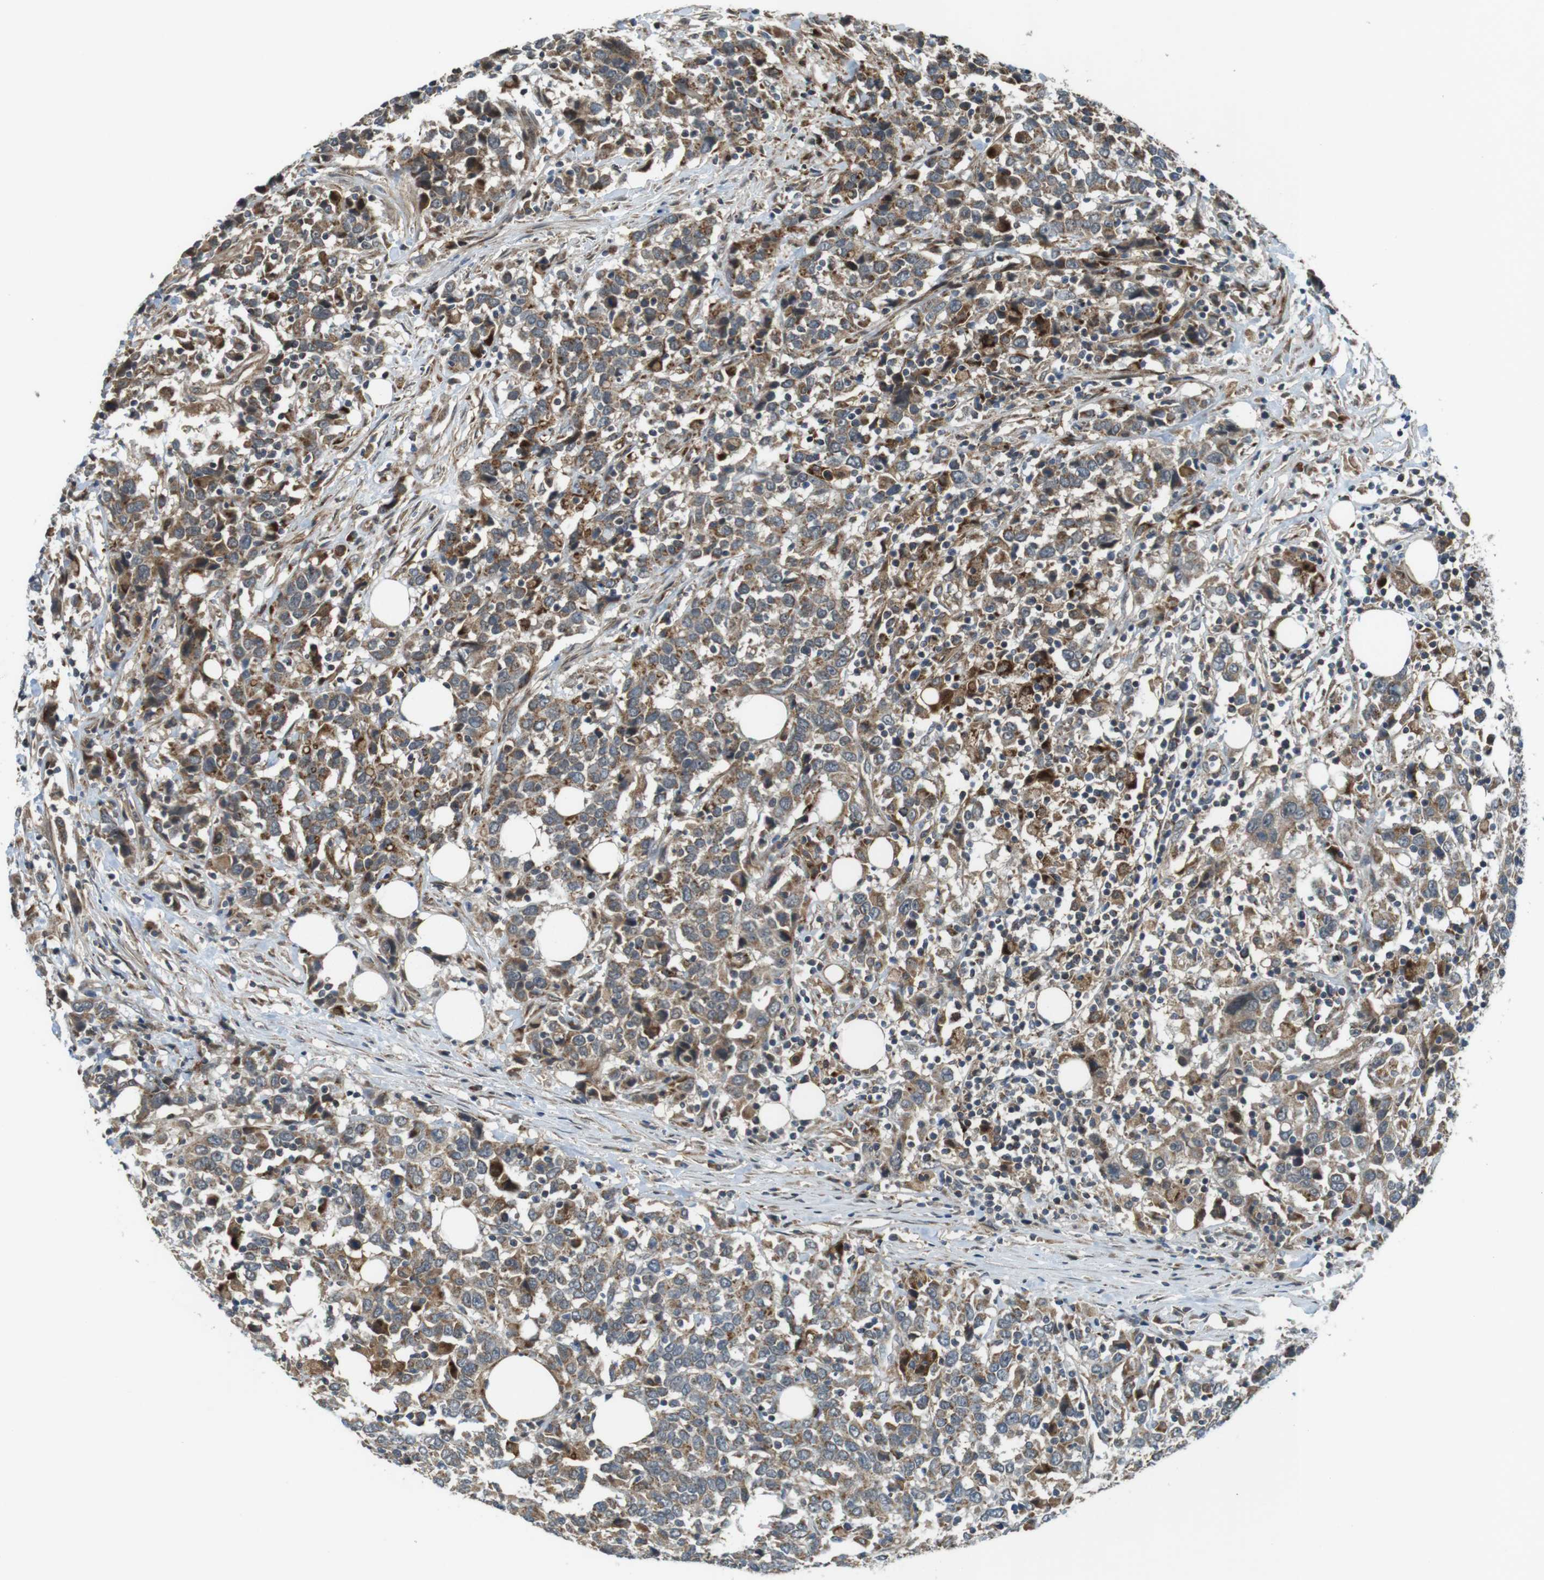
{"staining": {"intensity": "moderate", "quantity": ">75%", "location": "cytoplasmic/membranous"}, "tissue": "urothelial cancer", "cell_type": "Tumor cells", "image_type": "cancer", "snomed": [{"axis": "morphology", "description": "Urothelial carcinoma, High grade"}, {"axis": "topography", "description": "Urinary bladder"}], "caption": "Approximately >75% of tumor cells in human high-grade urothelial carcinoma display moderate cytoplasmic/membranous protein positivity as visualized by brown immunohistochemical staining.", "gene": "IFFO2", "patient": {"sex": "male", "age": 61}}